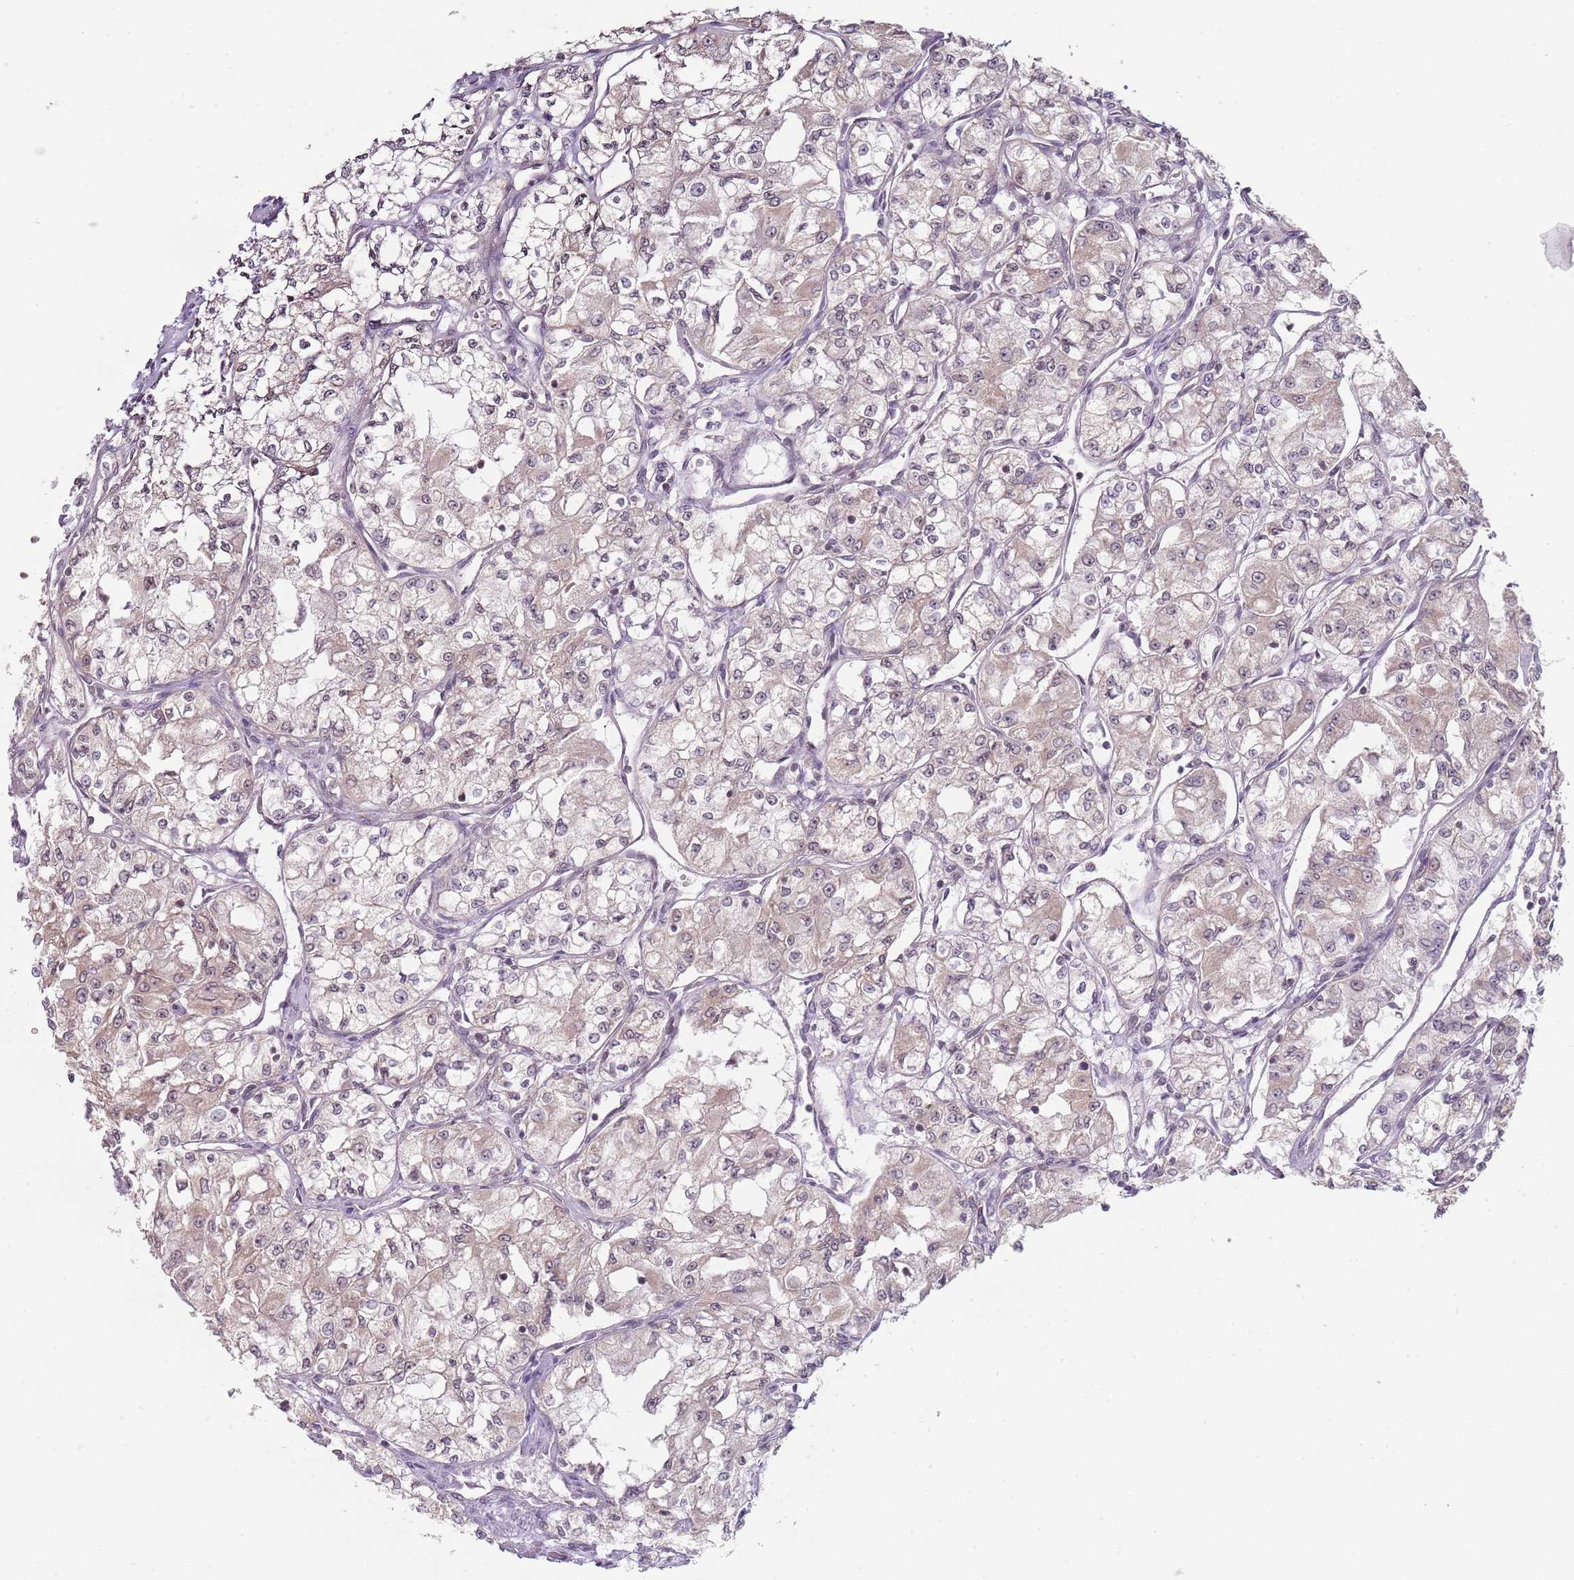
{"staining": {"intensity": "weak", "quantity": "<25%", "location": "cytoplasmic/membranous,nuclear"}, "tissue": "renal cancer", "cell_type": "Tumor cells", "image_type": "cancer", "snomed": [{"axis": "morphology", "description": "Adenocarcinoma, NOS"}, {"axis": "topography", "description": "Kidney"}], "caption": "This is an IHC micrograph of human adenocarcinoma (renal). There is no expression in tumor cells.", "gene": "SMARCAL1", "patient": {"sex": "male", "age": 59}}